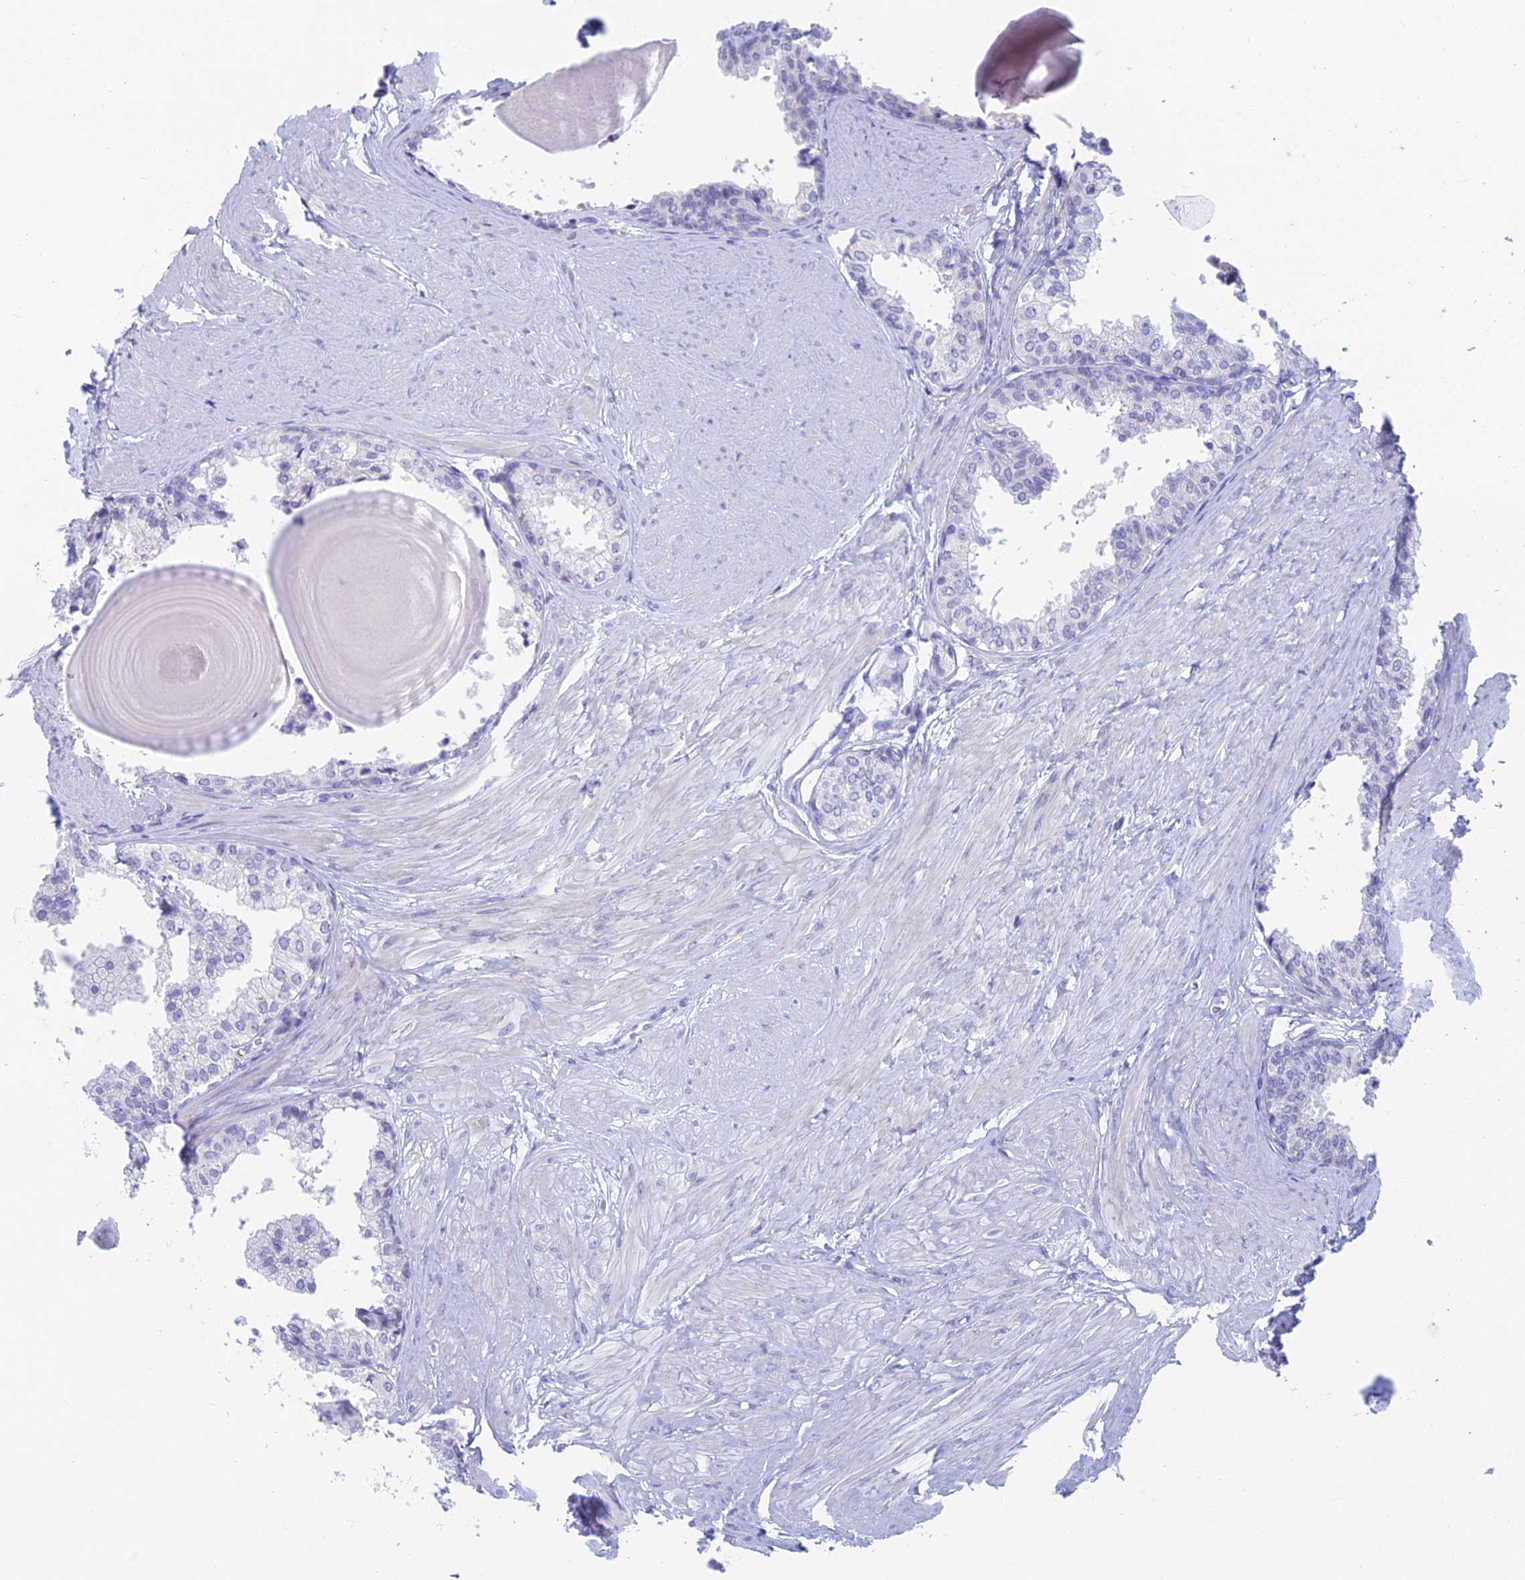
{"staining": {"intensity": "negative", "quantity": "none", "location": "none"}, "tissue": "prostate", "cell_type": "Glandular cells", "image_type": "normal", "snomed": [{"axis": "morphology", "description": "Normal tissue, NOS"}, {"axis": "topography", "description": "Prostate"}], "caption": "Glandular cells show no significant protein positivity in normal prostate.", "gene": "TMEM161B", "patient": {"sex": "male", "age": 48}}